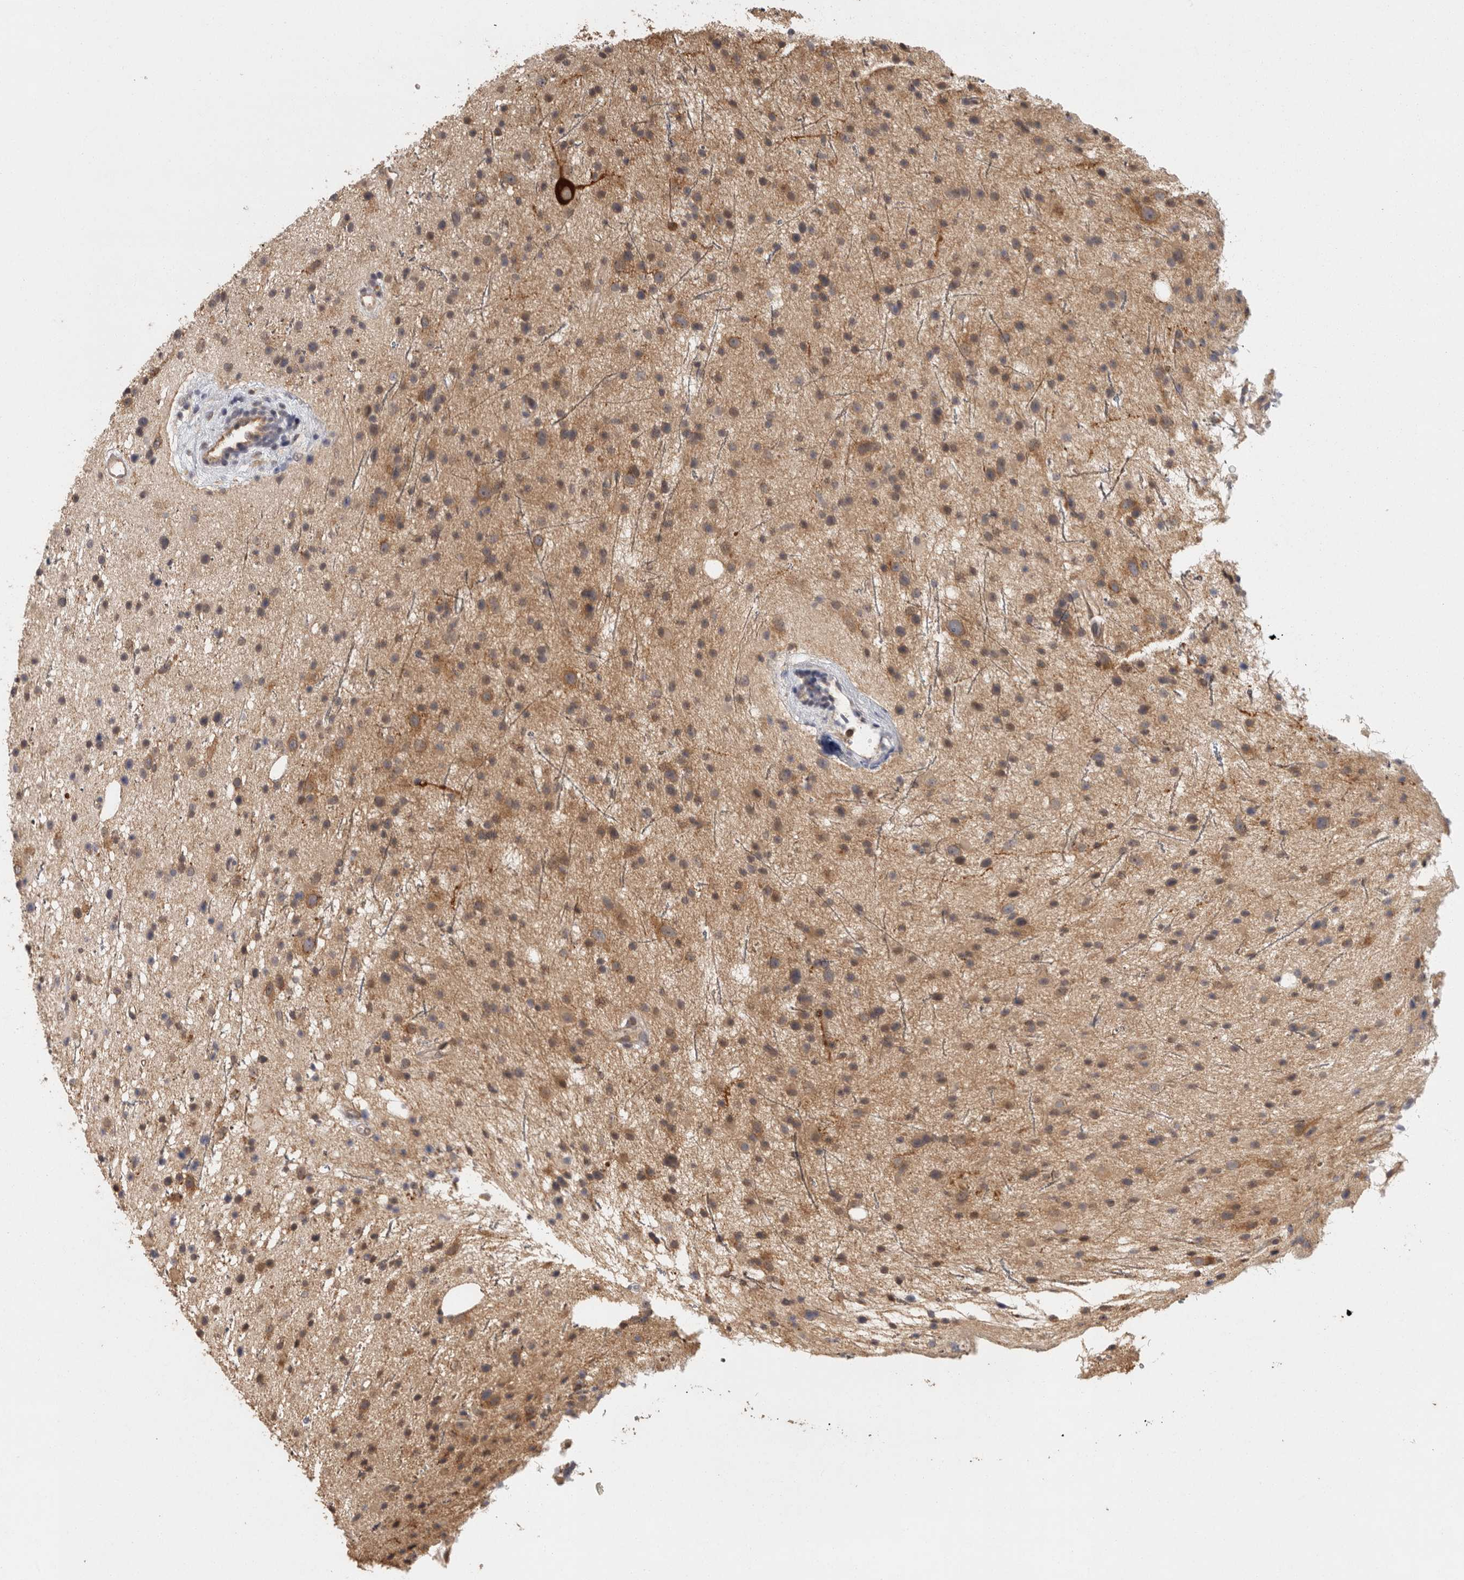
{"staining": {"intensity": "moderate", "quantity": "25%-75%", "location": "cytoplasmic/membranous"}, "tissue": "glioma", "cell_type": "Tumor cells", "image_type": "cancer", "snomed": [{"axis": "morphology", "description": "Glioma, malignant, Low grade"}, {"axis": "topography", "description": "Cerebral cortex"}], "caption": "Immunohistochemical staining of low-grade glioma (malignant) exhibits medium levels of moderate cytoplasmic/membranous protein positivity in about 25%-75% of tumor cells.", "gene": "BAIAP2", "patient": {"sex": "female", "age": 39}}